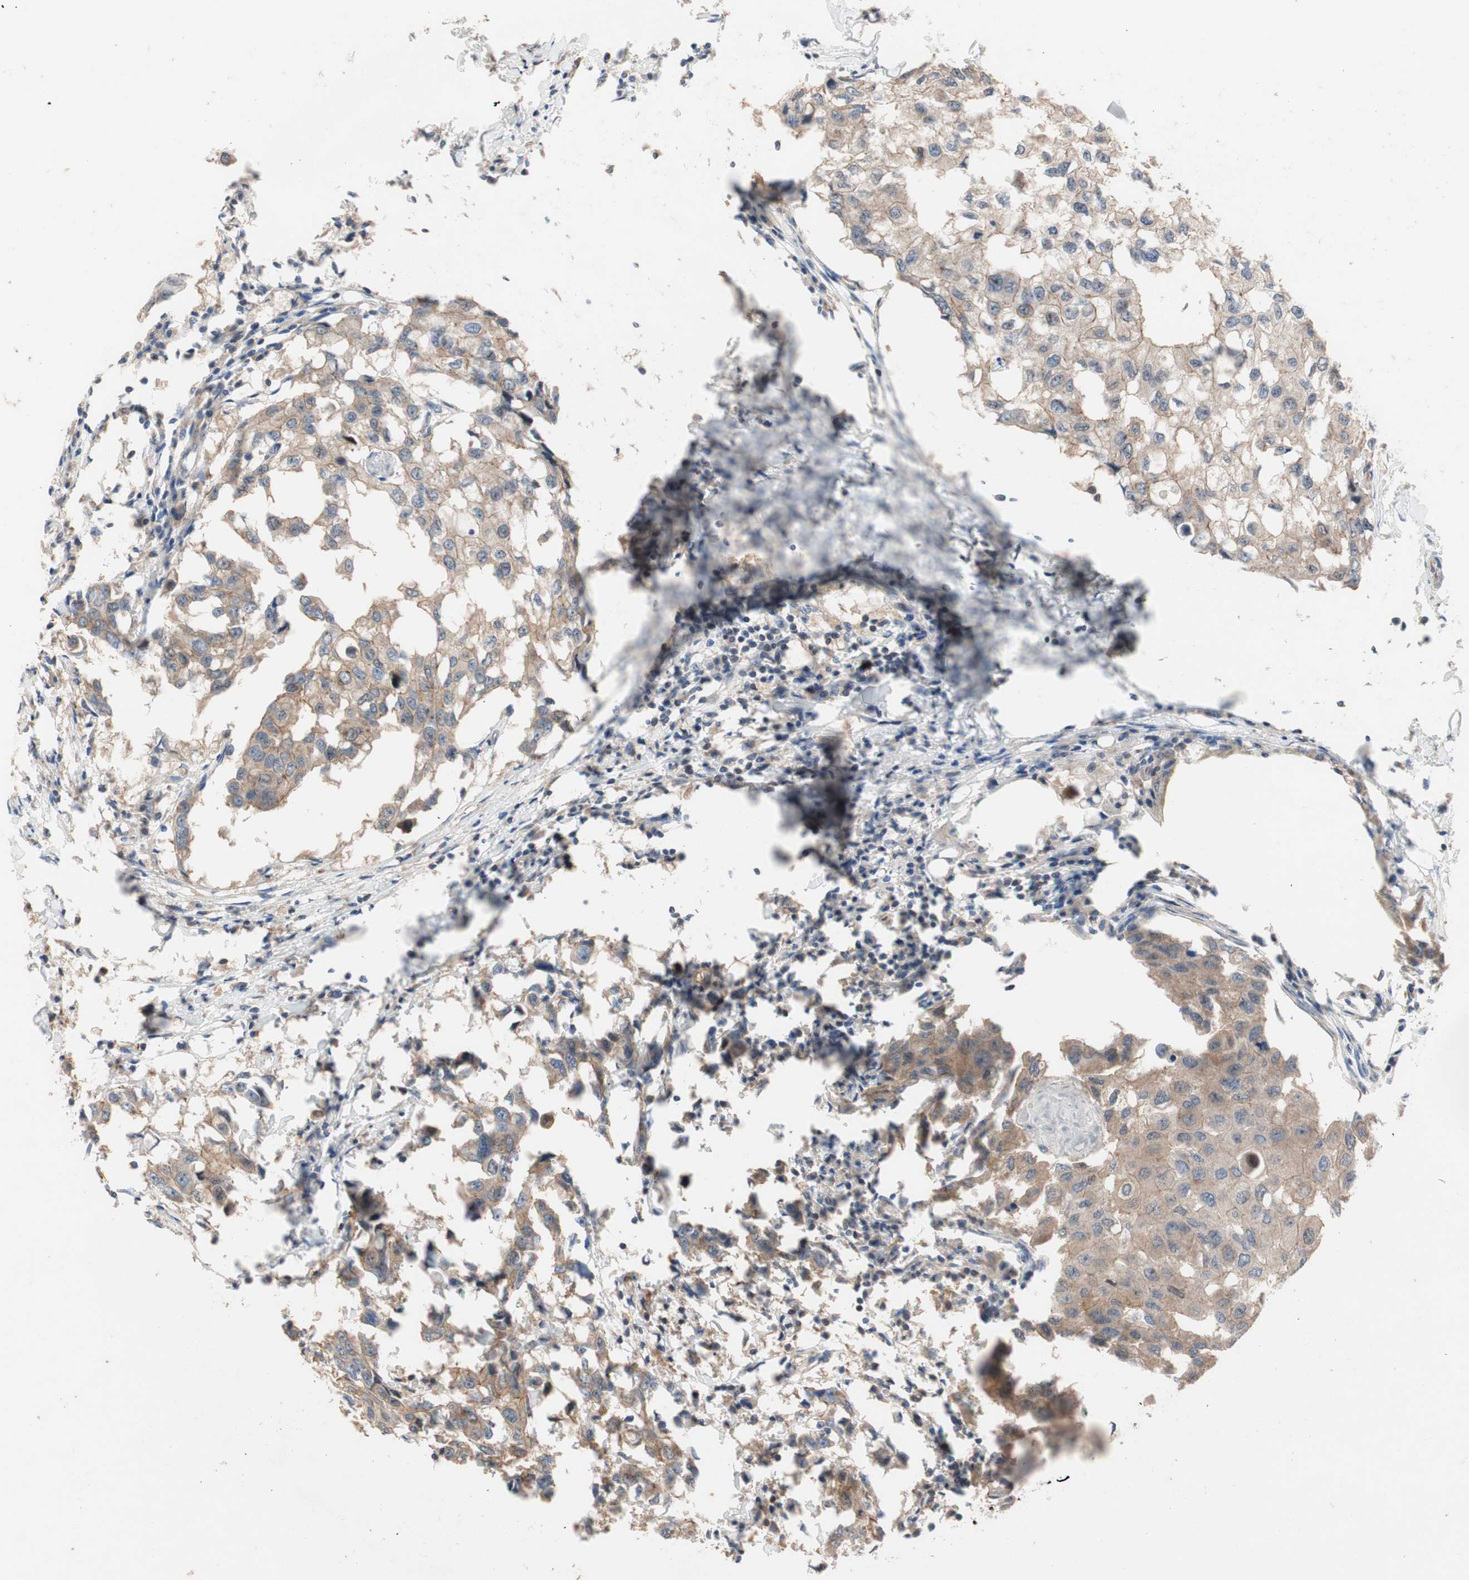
{"staining": {"intensity": "moderate", "quantity": ">75%", "location": "cytoplasmic/membranous"}, "tissue": "breast cancer", "cell_type": "Tumor cells", "image_type": "cancer", "snomed": [{"axis": "morphology", "description": "Duct carcinoma"}, {"axis": "topography", "description": "Breast"}], "caption": "Human breast cancer stained for a protein (brown) reveals moderate cytoplasmic/membranous positive staining in approximately >75% of tumor cells.", "gene": "MAP4K2", "patient": {"sex": "female", "age": 27}}